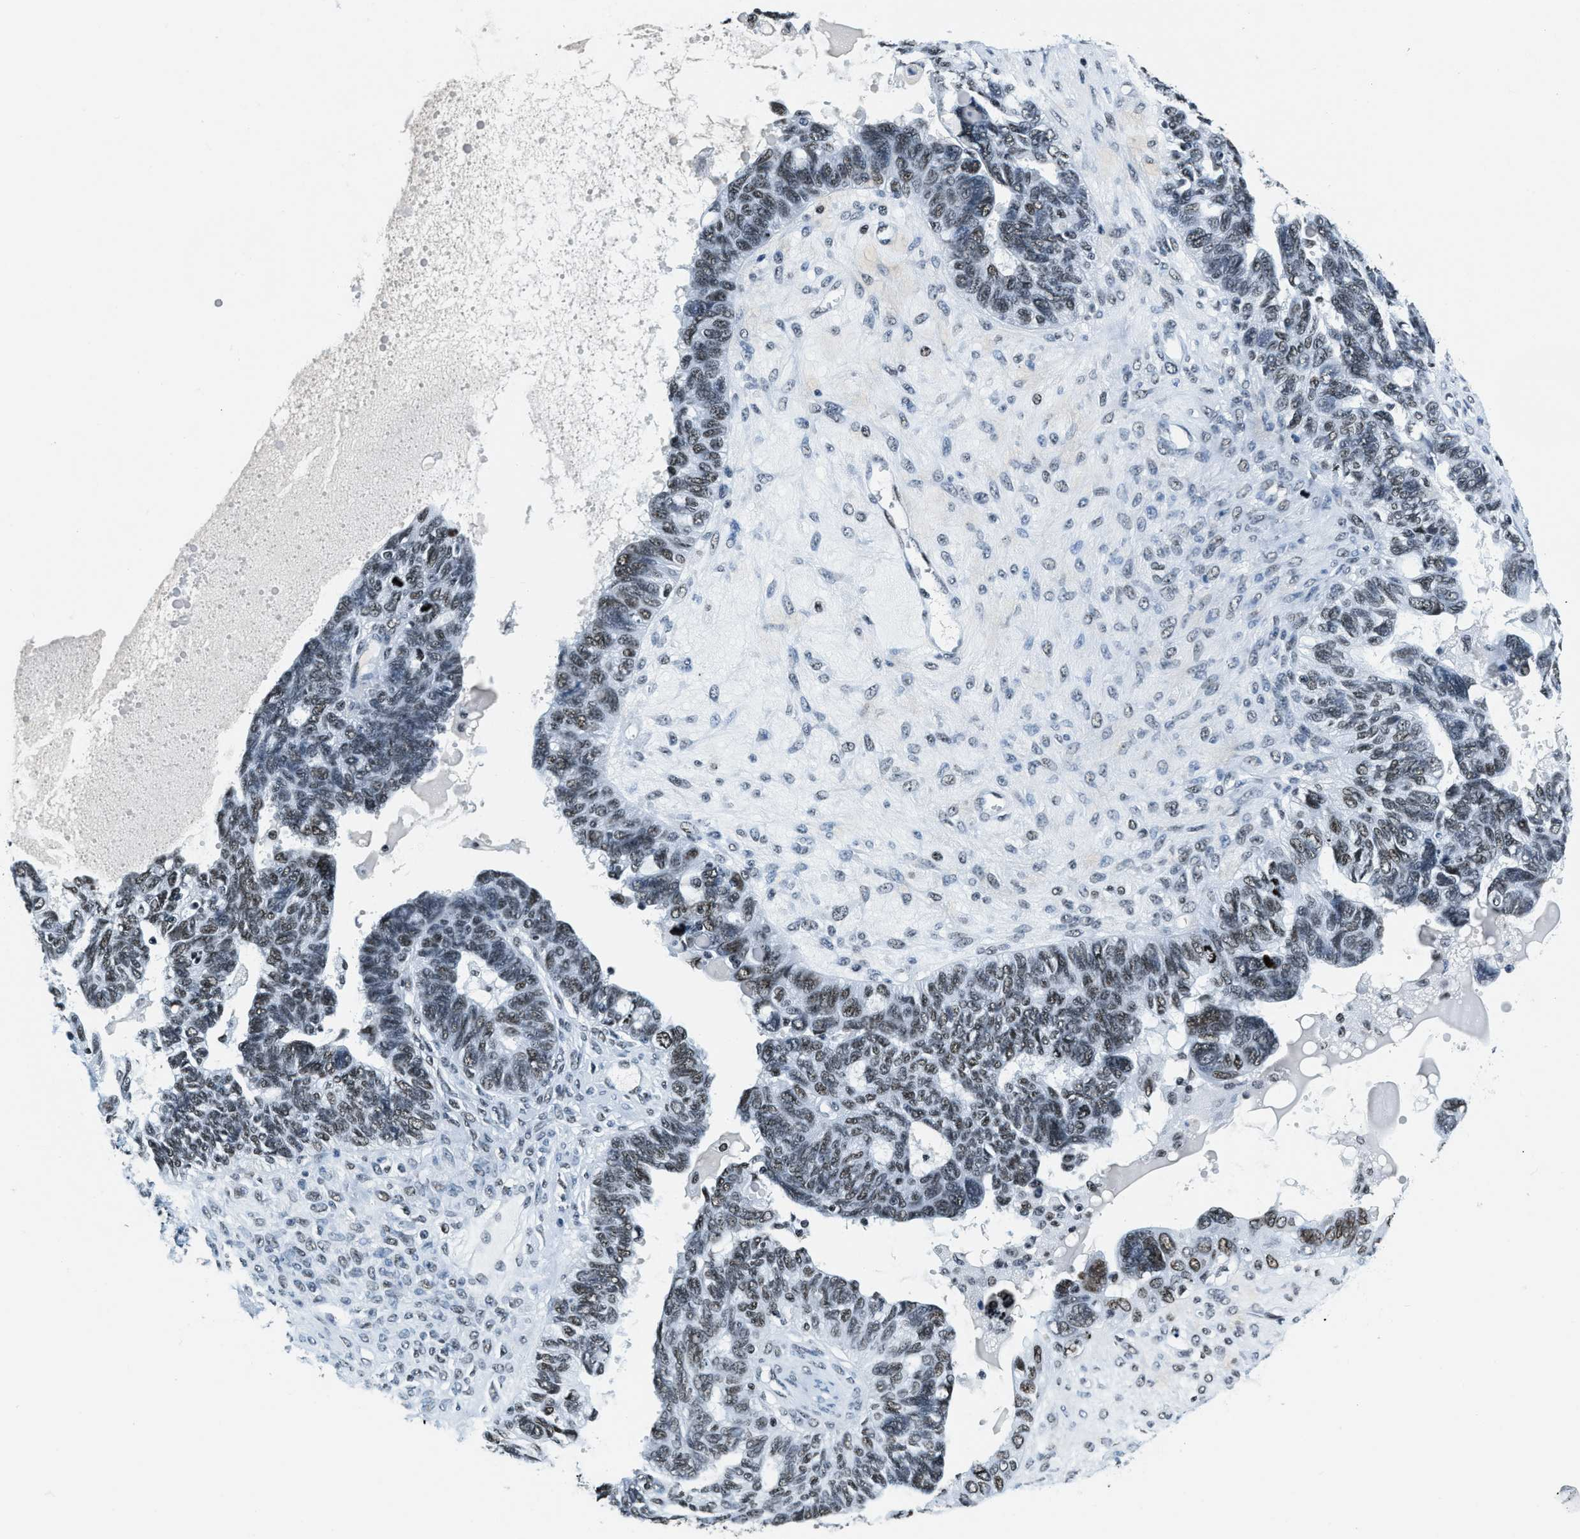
{"staining": {"intensity": "moderate", "quantity": ">75%", "location": "nuclear"}, "tissue": "ovarian cancer", "cell_type": "Tumor cells", "image_type": "cancer", "snomed": [{"axis": "morphology", "description": "Cystadenocarcinoma, serous, NOS"}, {"axis": "topography", "description": "Ovary"}], "caption": "Protein staining reveals moderate nuclear positivity in approximately >75% of tumor cells in serous cystadenocarcinoma (ovarian).", "gene": "TOP1", "patient": {"sex": "female", "age": 79}}